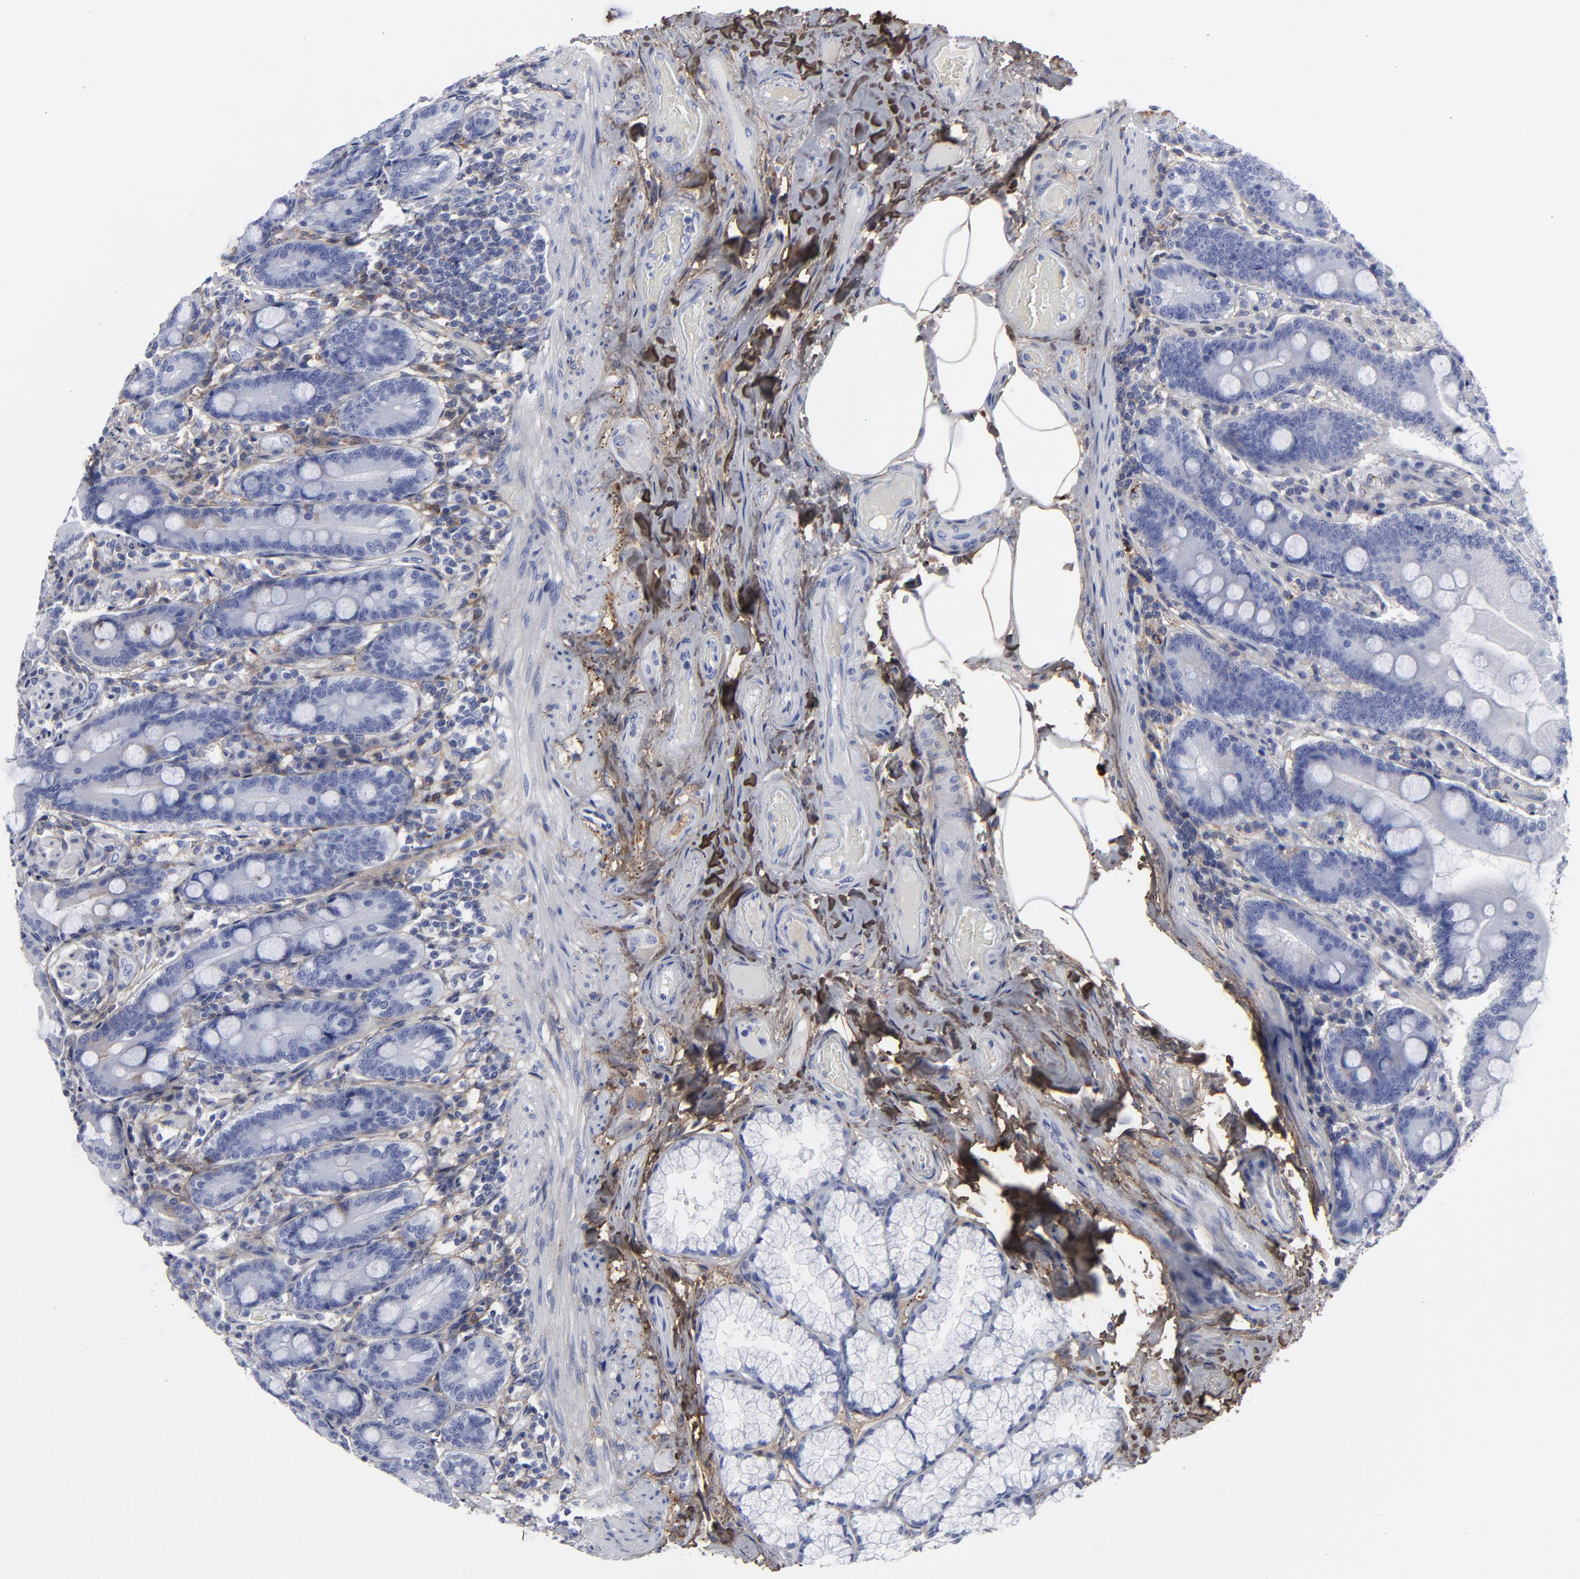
{"staining": {"intensity": "negative", "quantity": "none", "location": "none"}, "tissue": "duodenum", "cell_type": "Glandular cells", "image_type": "normal", "snomed": [{"axis": "morphology", "description": "Normal tissue, NOS"}, {"axis": "topography", "description": "Duodenum"}], "caption": "IHC of normal duodenum demonstrates no expression in glandular cells. (DAB (3,3'-diaminobenzidine) immunohistochemistry (IHC) with hematoxylin counter stain).", "gene": "DCN", "patient": {"sex": "female", "age": 64}}